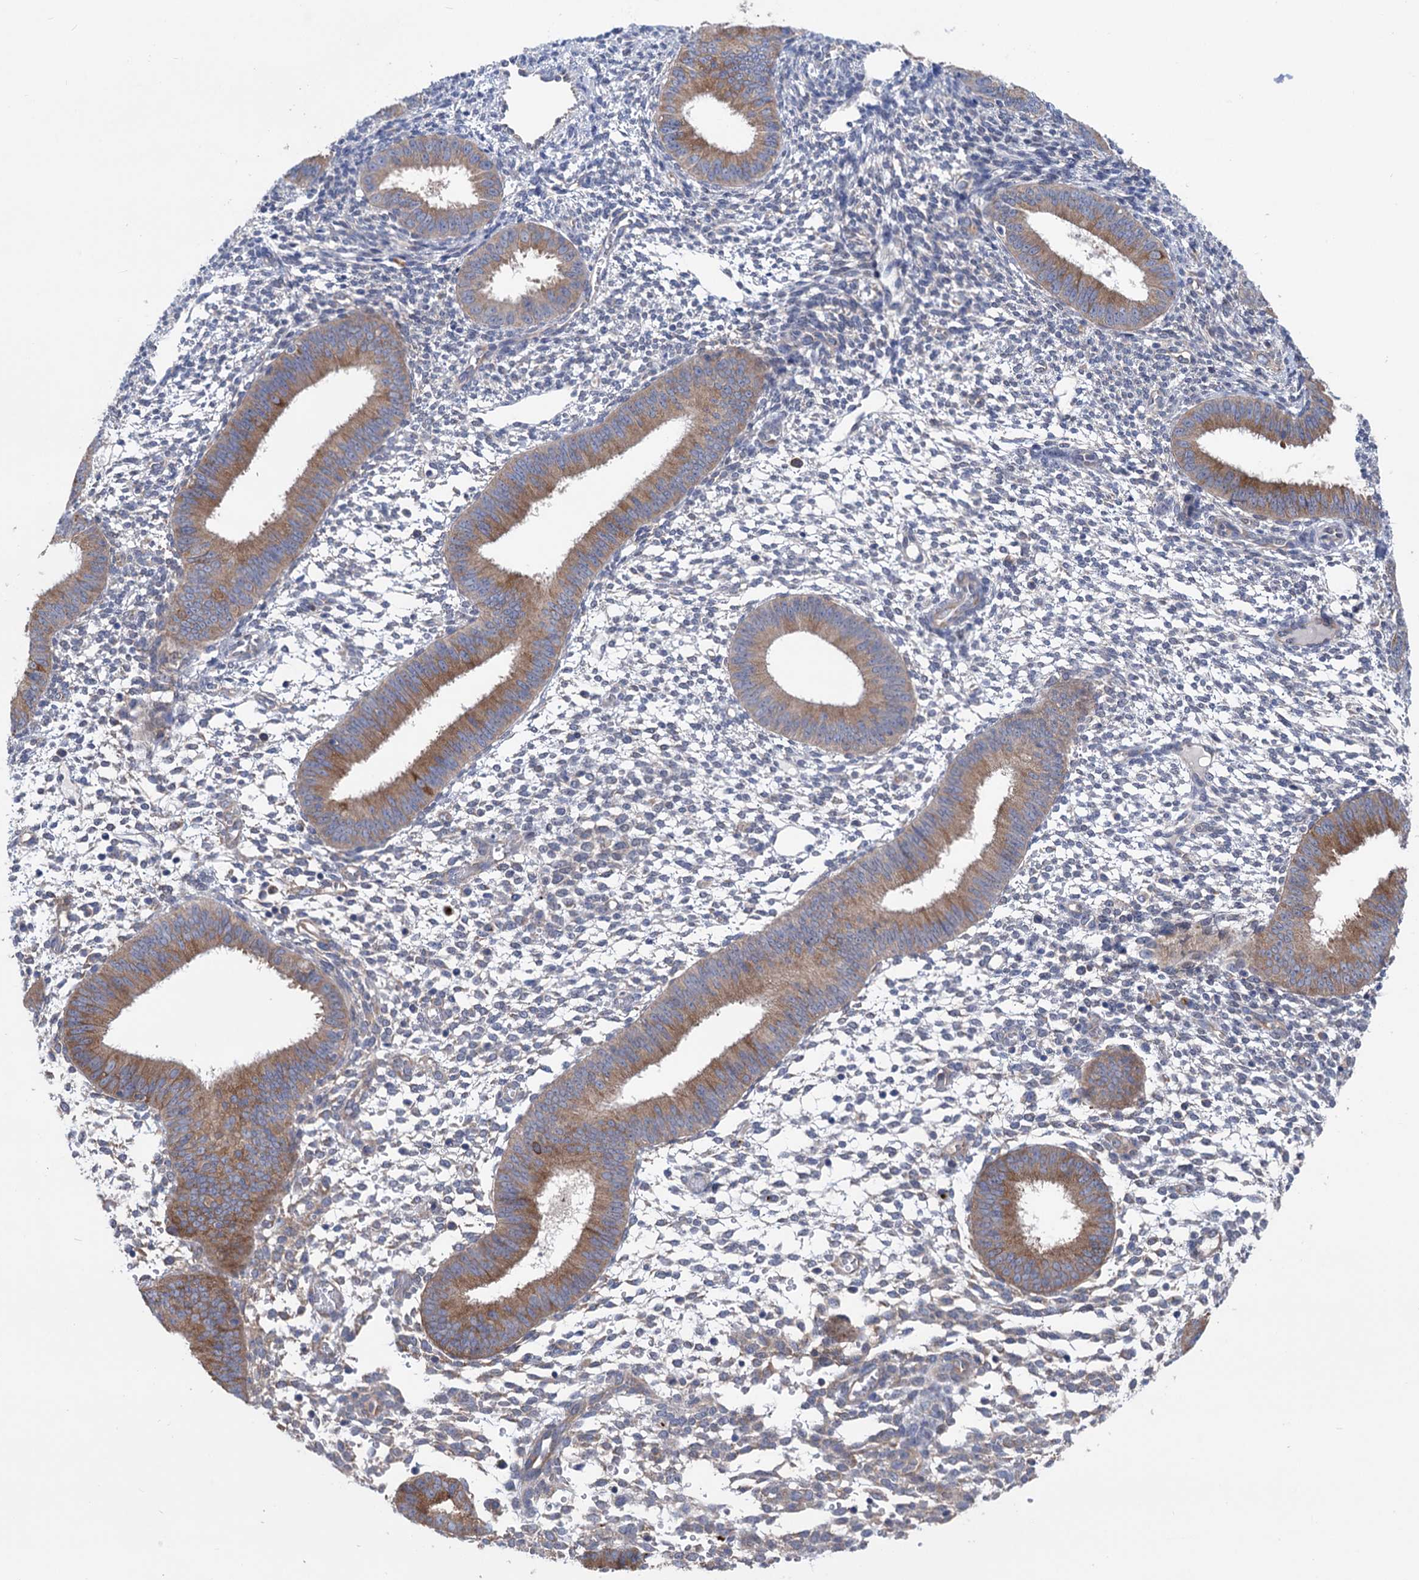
{"staining": {"intensity": "negative", "quantity": "none", "location": "none"}, "tissue": "endometrium", "cell_type": "Cells in endometrial stroma", "image_type": "normal", "snomed": [{"axis": "morphology", "description": "Normal tissue, NOS"}, {"axis": "topography", "description": "Uterus"}, {"axis": "topography", "description": "Endometrium"}], "caption": "A high-resolution photomicrograph shows immunohistochemistry (IHC) staining of benign endometrium, which demonstrates no significant expression in cells in endometrial stroma. (Stains: DAB immunohistochemistry (IHC) with hematoxylin counter stain, Microscopy: brightfield microscopy at high magnification).", "gene": "ZNRD2", "patient": {"sex": "female", "age": 48}}